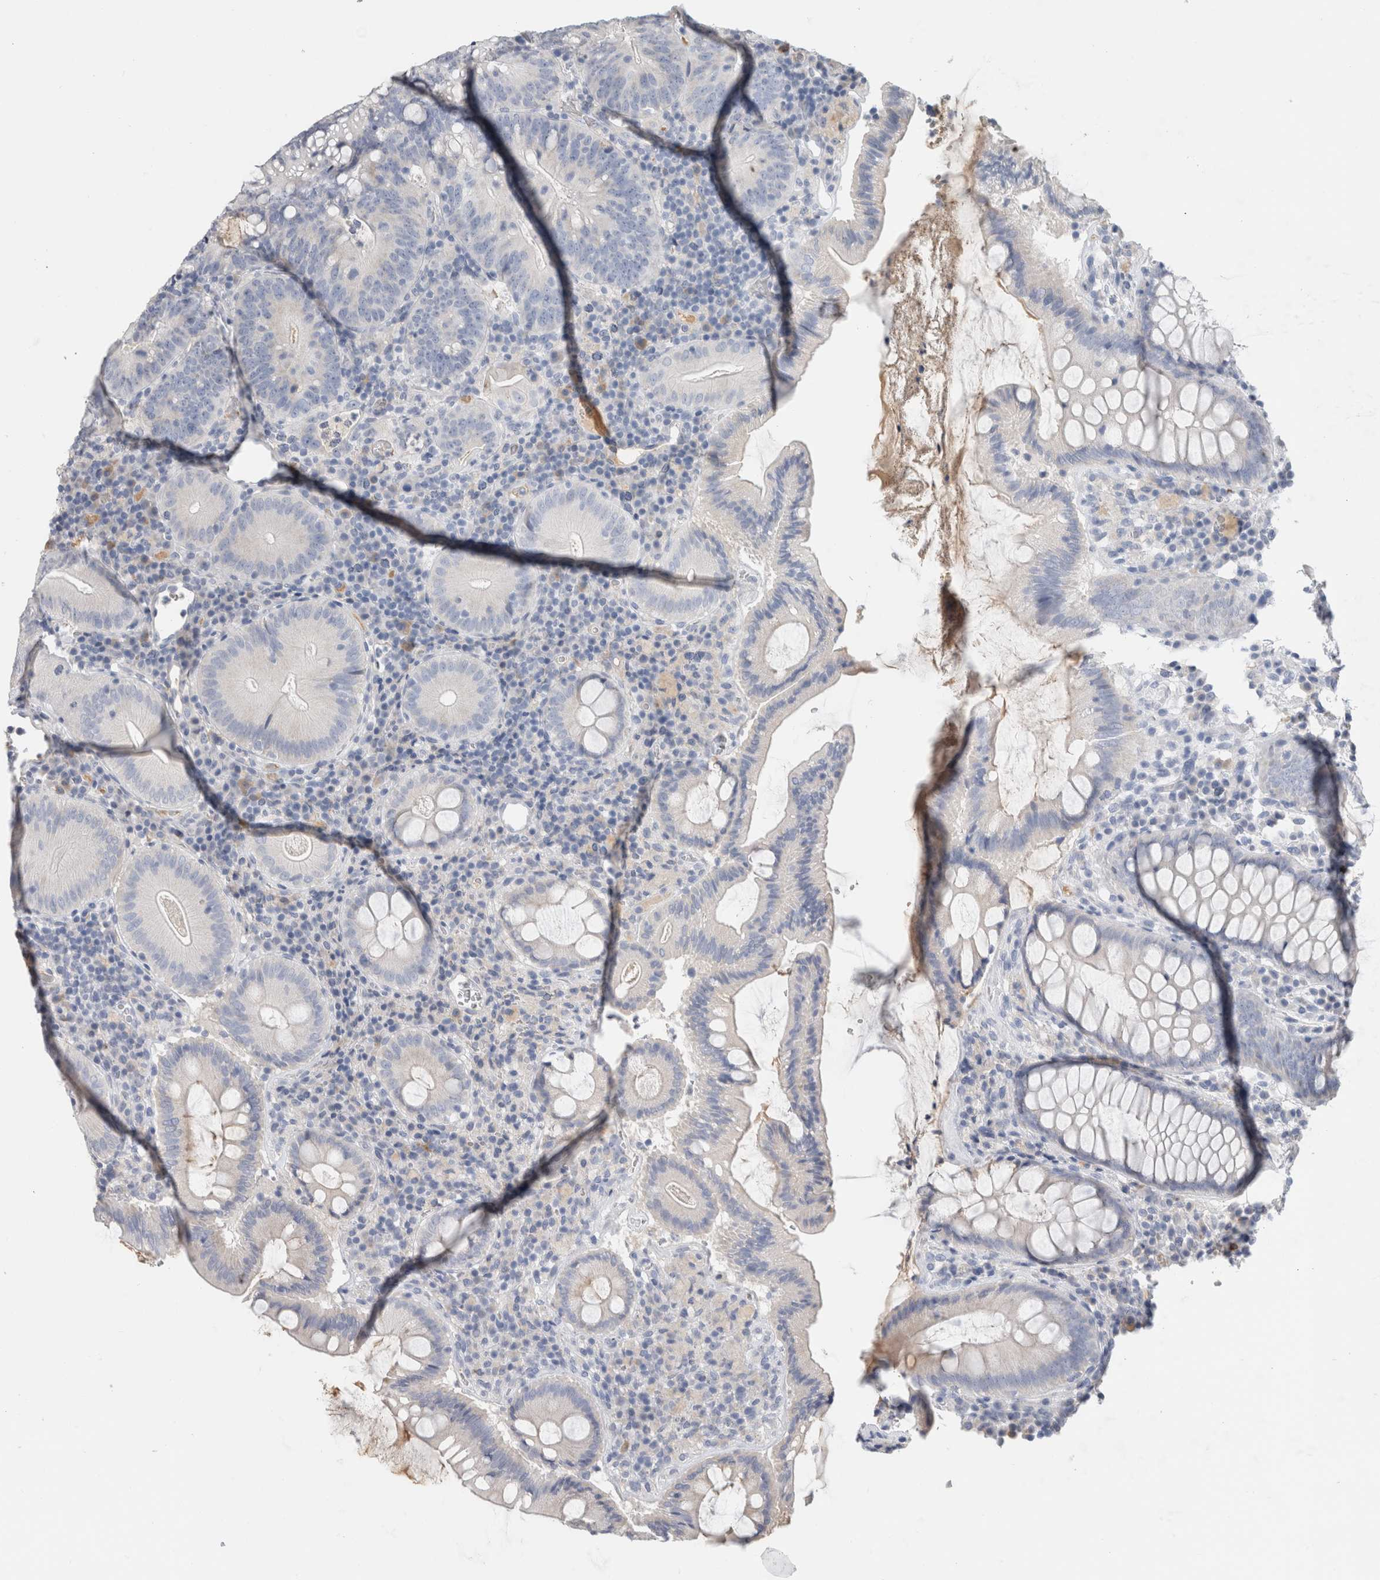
{"staining": {"intensity": "negative", "quantity": "none", "location": "none"}, "tissue": "colorectal cancer", "cell_type": "Tumor cells", "image_type": "cancer", "snomed": [{"axis": "morphology", "description": "Adenocarcinoma, NOS"}, {"axis": "topography", "description": "Colon"}], "caption": "DAB (3,3'-diaminobenzidine) immunohistochemical staining of colorectal adenocarcinoma exhibits no significant positivity in tumor cells.", "gene": "SCGB1A1", "patient": {"sex": "female", "age": 66}}